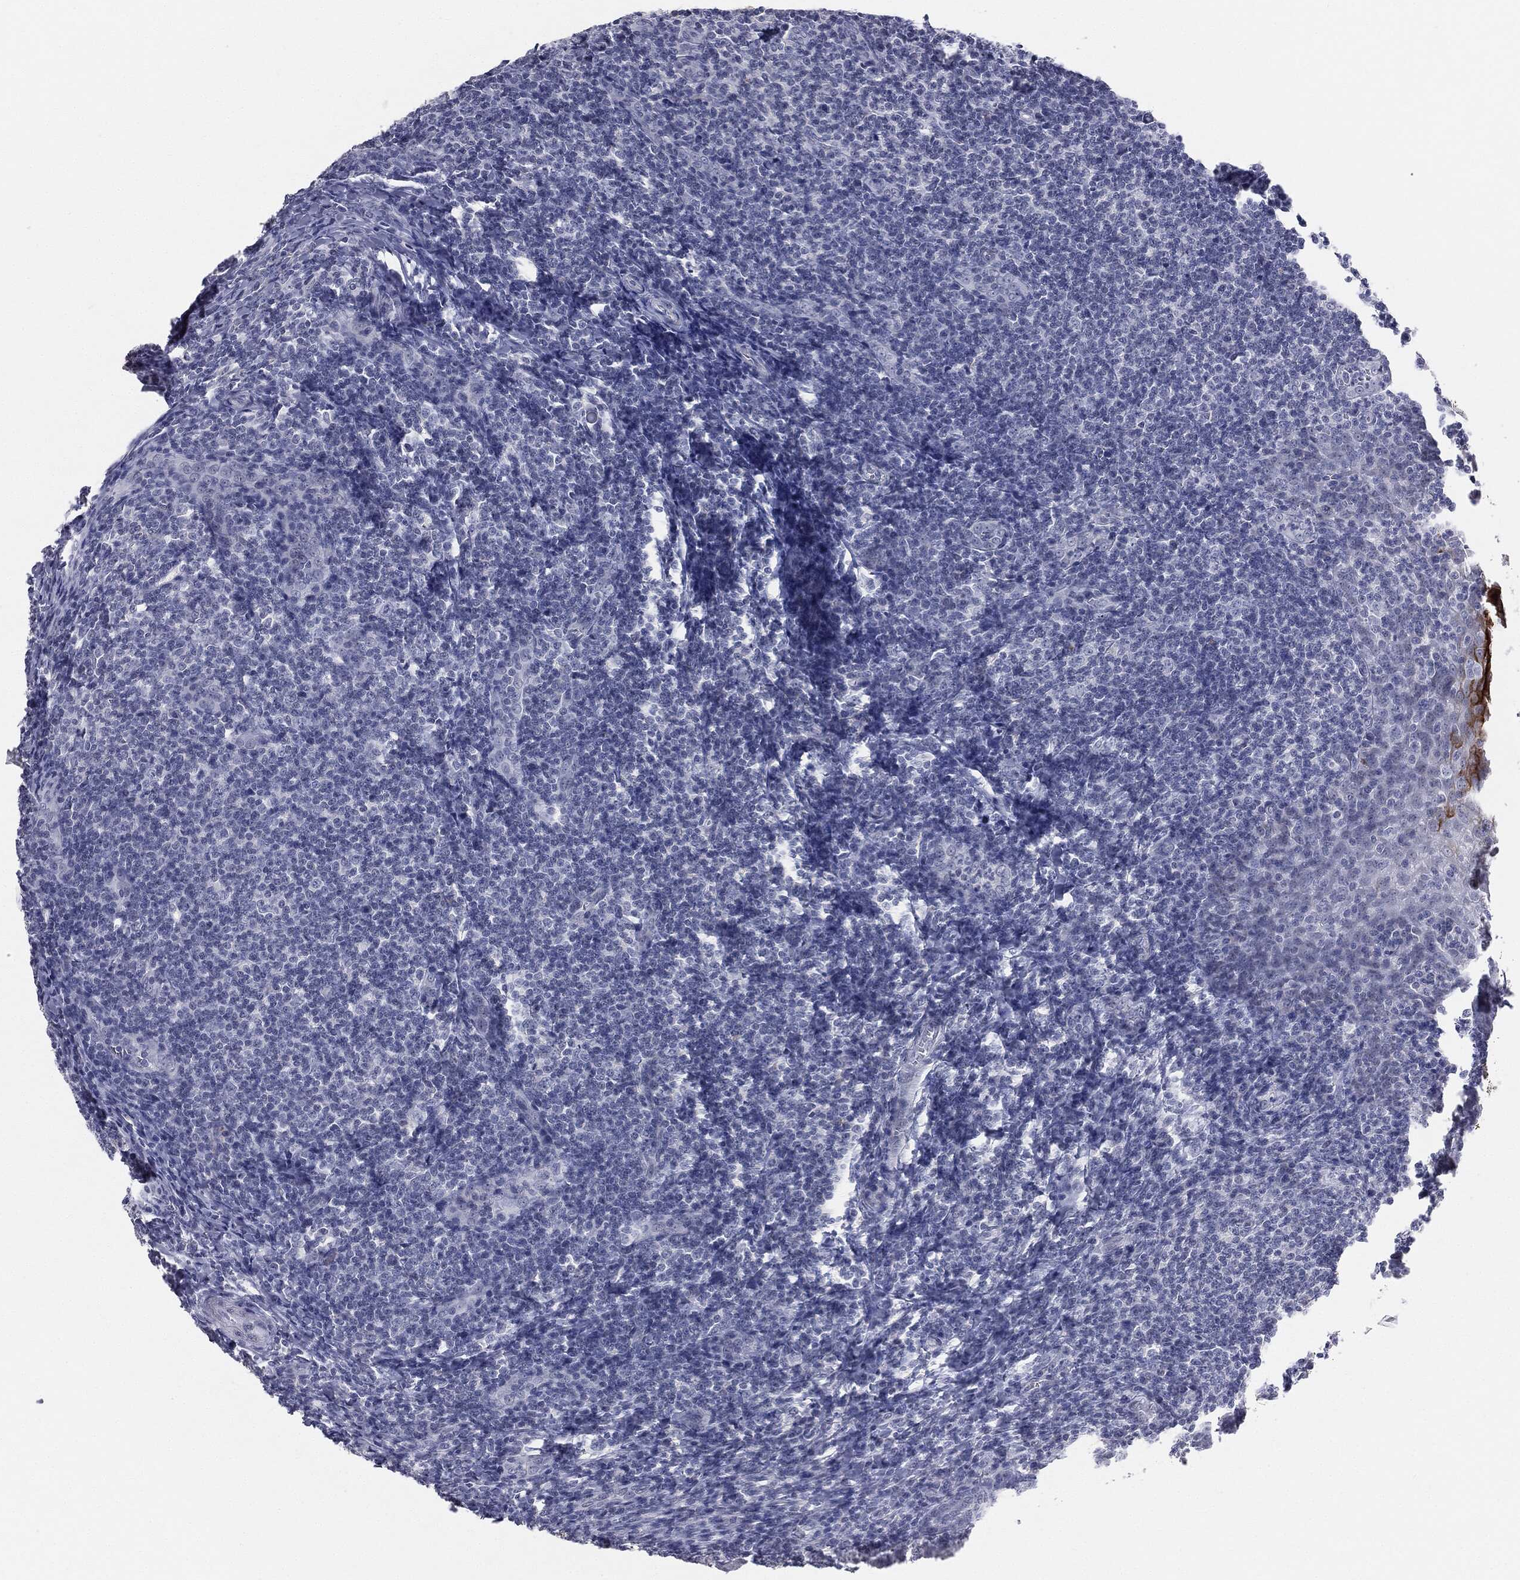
{"staining": {"intensity": "negative", "quantity": "none", "location": "none"}, "tissue": "tonsil", "cell_type": "Germinal center cells", "image_type": "normal", "snomed": [{"axis": "morphology", "description": "Normal tissue, NOS"}, {"axis": "topography", "description": "Tonsil"}], "caption": "IHC of benign tonsil displays no staining in germinal center cells.", "gene": "DMKN", "patient": {"sex": "male", "age": 20}}